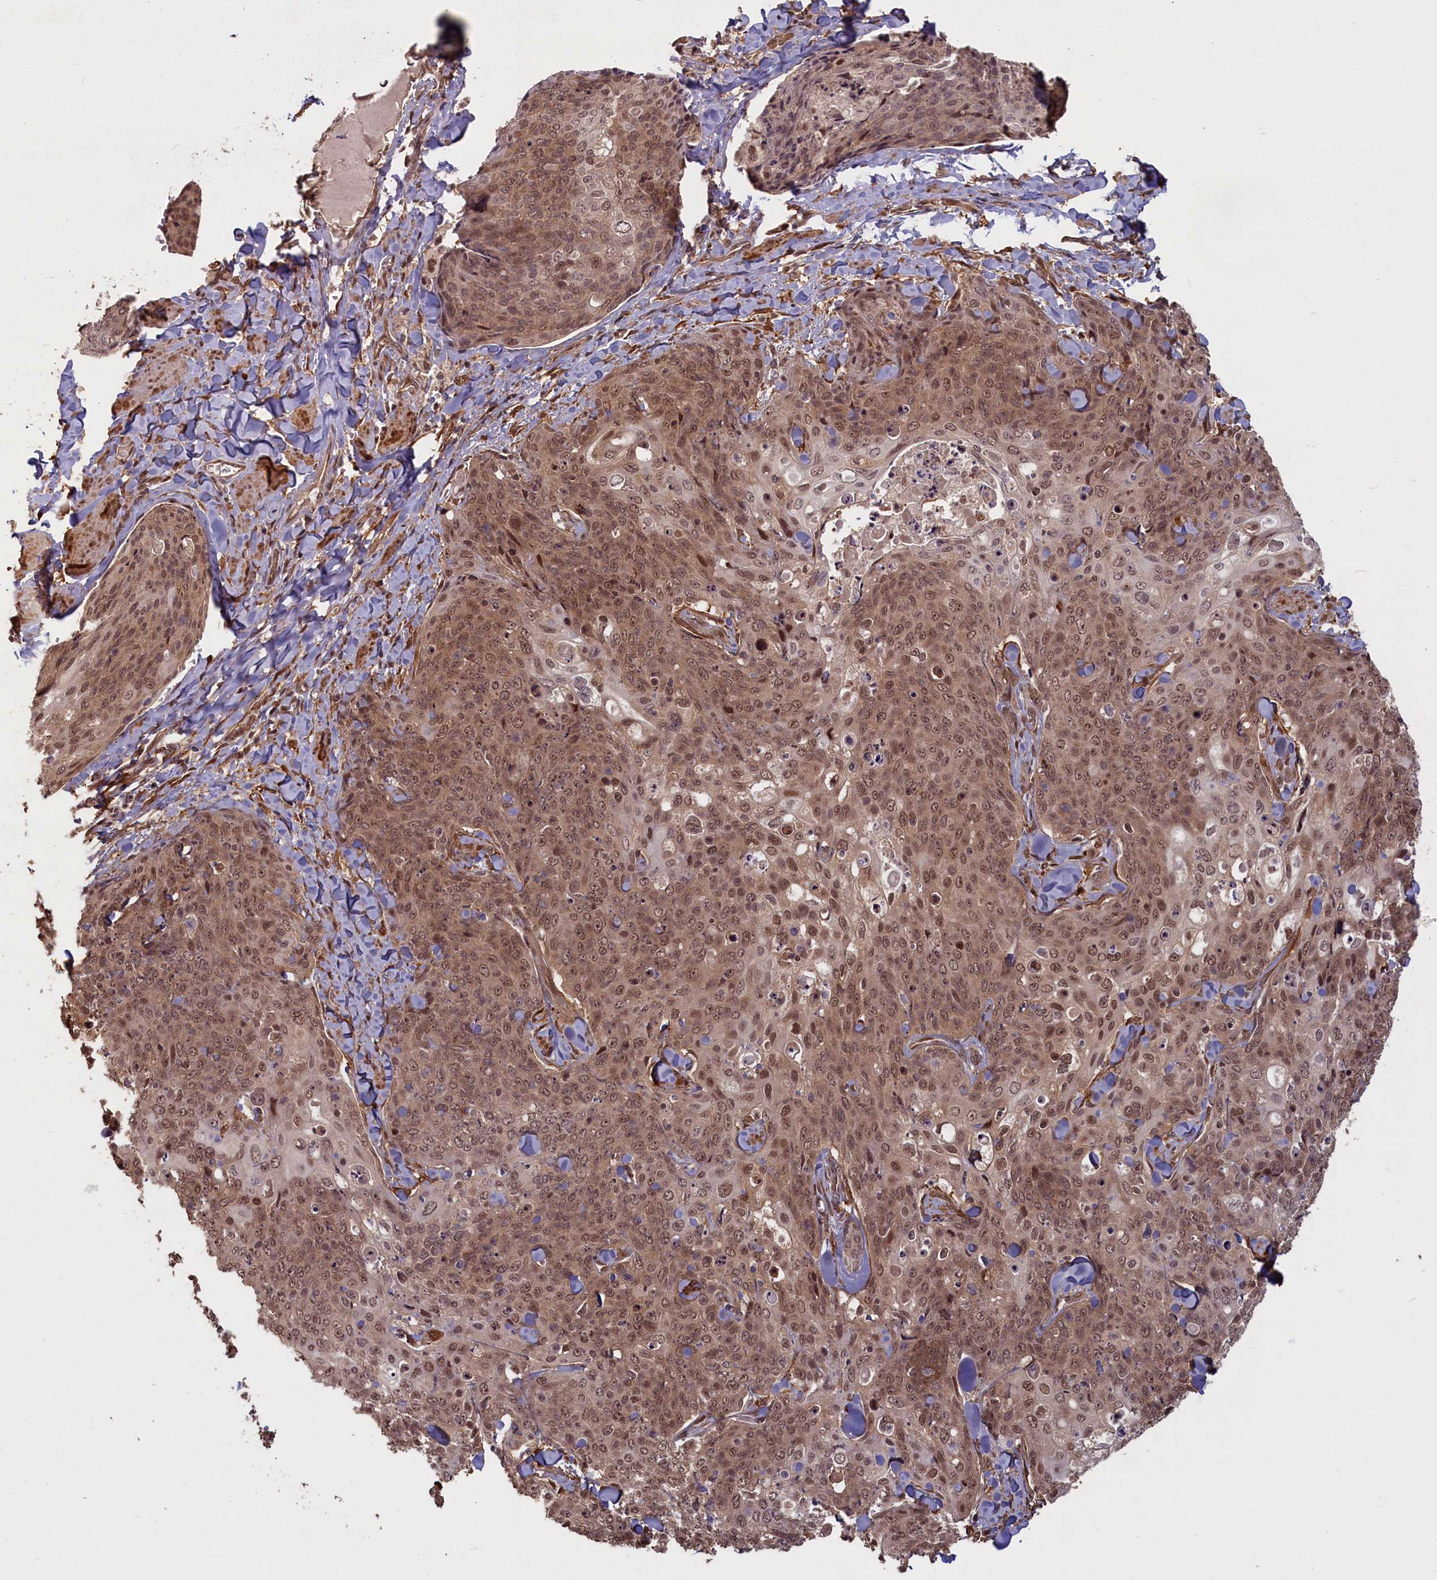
{"staining": {"intensity": "moderate", "quantity": ">75%", "location": "cytoplasmic/membranous,nuclear"}, "tissue": "skin cancer", "cell_type": "Tumor cells", "image_type": "cancer", "snomed": [{"axis": "morphology", "description": "Squamous cell carcinoma, NOS"}, {"axis": "topography", "description": "Skin"}, {"axis": "topography", "description": "Vulva"}], "caption": "Tumor cells show moderate cytoplasmic/membranous and nuclear expression in about >75% of cells in skin squamous cell carcinoma.", "gene": "HIF3A", "patient": {"sex": "female", "age": 85}}